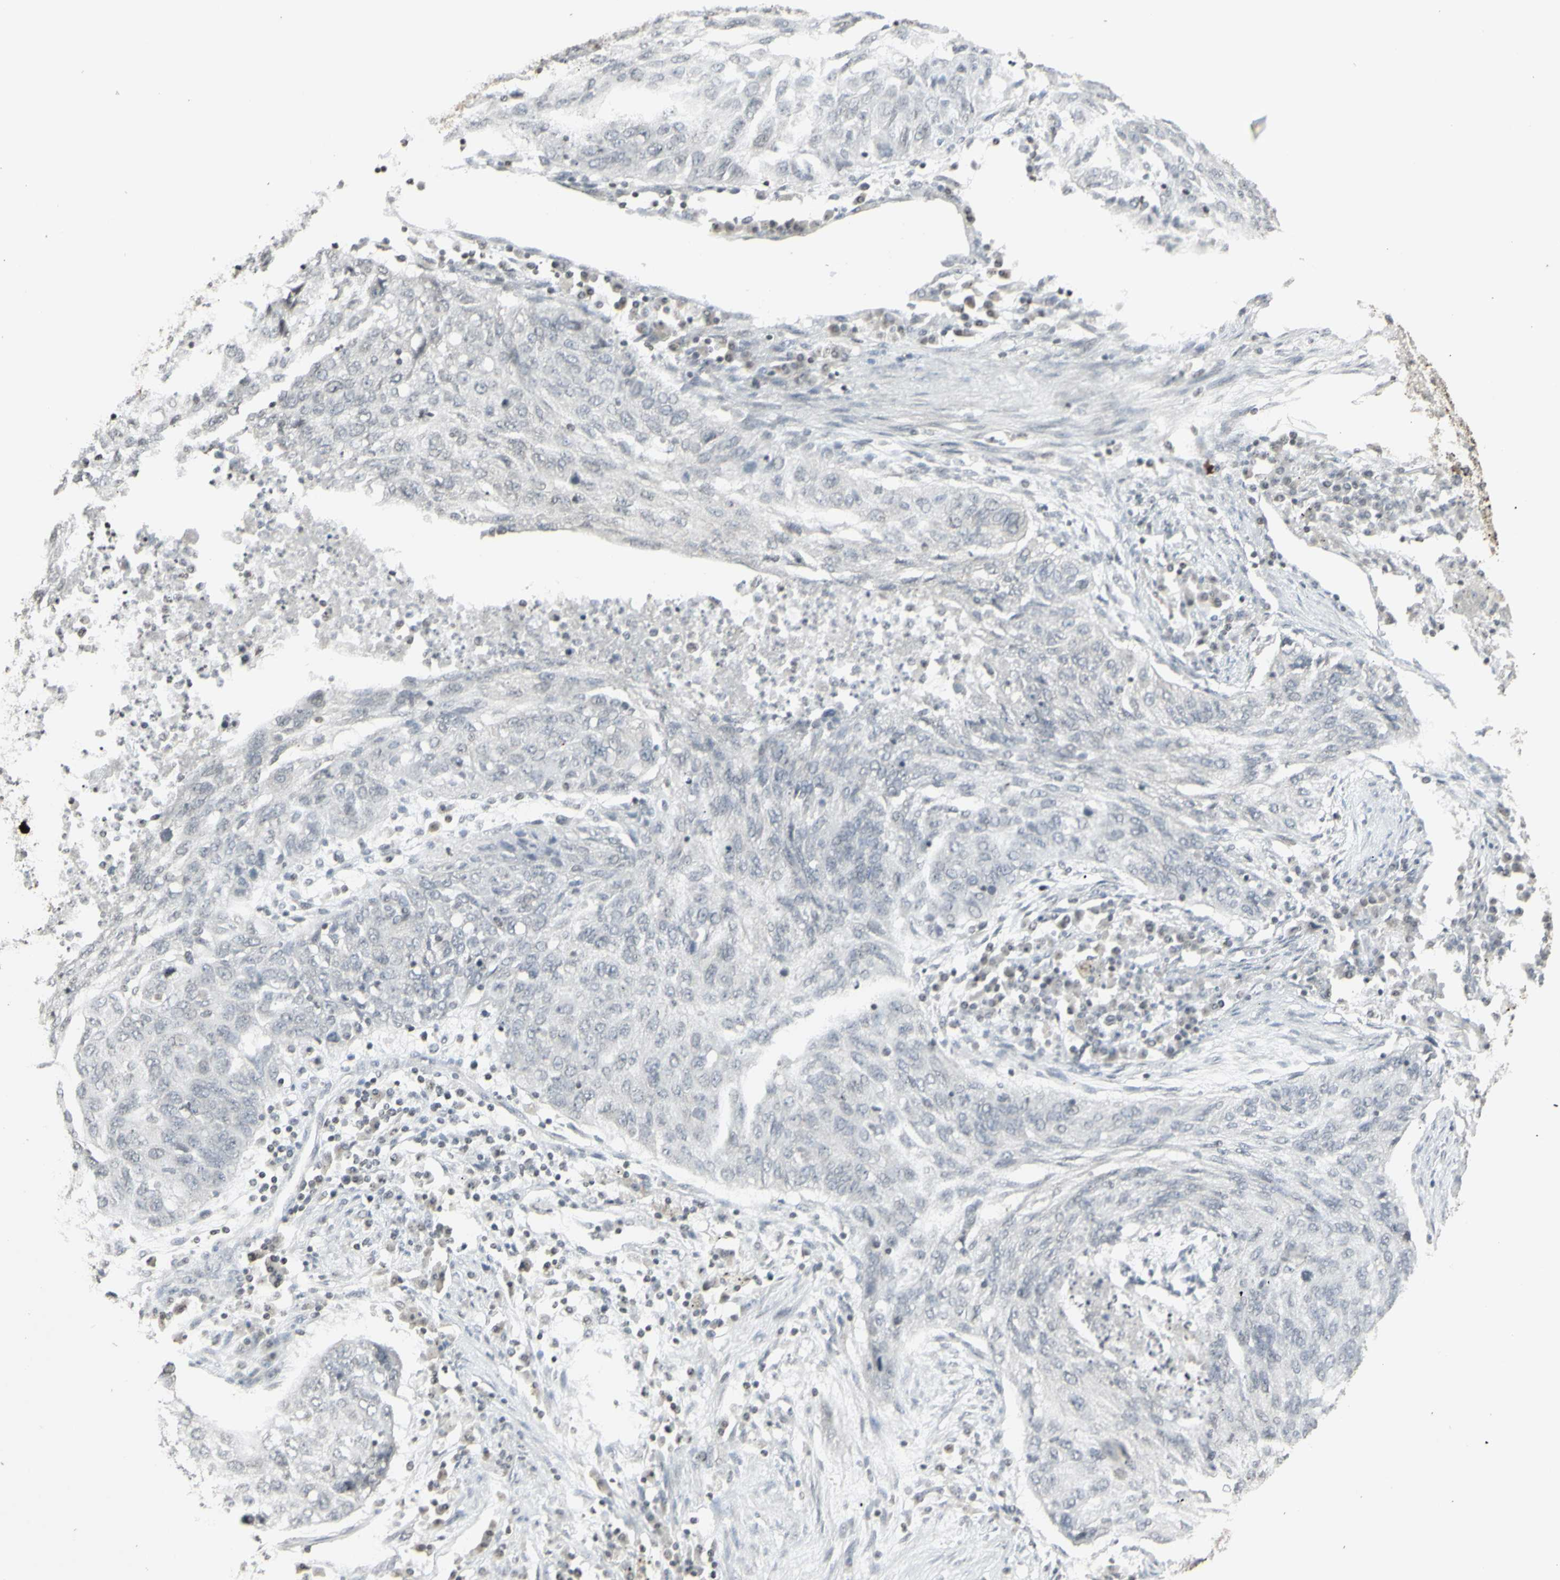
{"staining": {"intensity": "negative", "quantity": "none", "location": "none"}, "tissue": "lung cancer", "cell_type": "Tumor cells", "image_type": "cancer", "snomed": [{"axis": "morphology", "description": "Squamous cell carcinoma, NOS"}, {"axis": "topography", "description": "Lung"}], "caption": "A photomicrograph of lung cancer (squamous cell carcinoma) stained for a protein exhibits no brown staining in tumor cells.", "gene": "MUC5AC", "patient": {"sex": "female", "age": 63}}